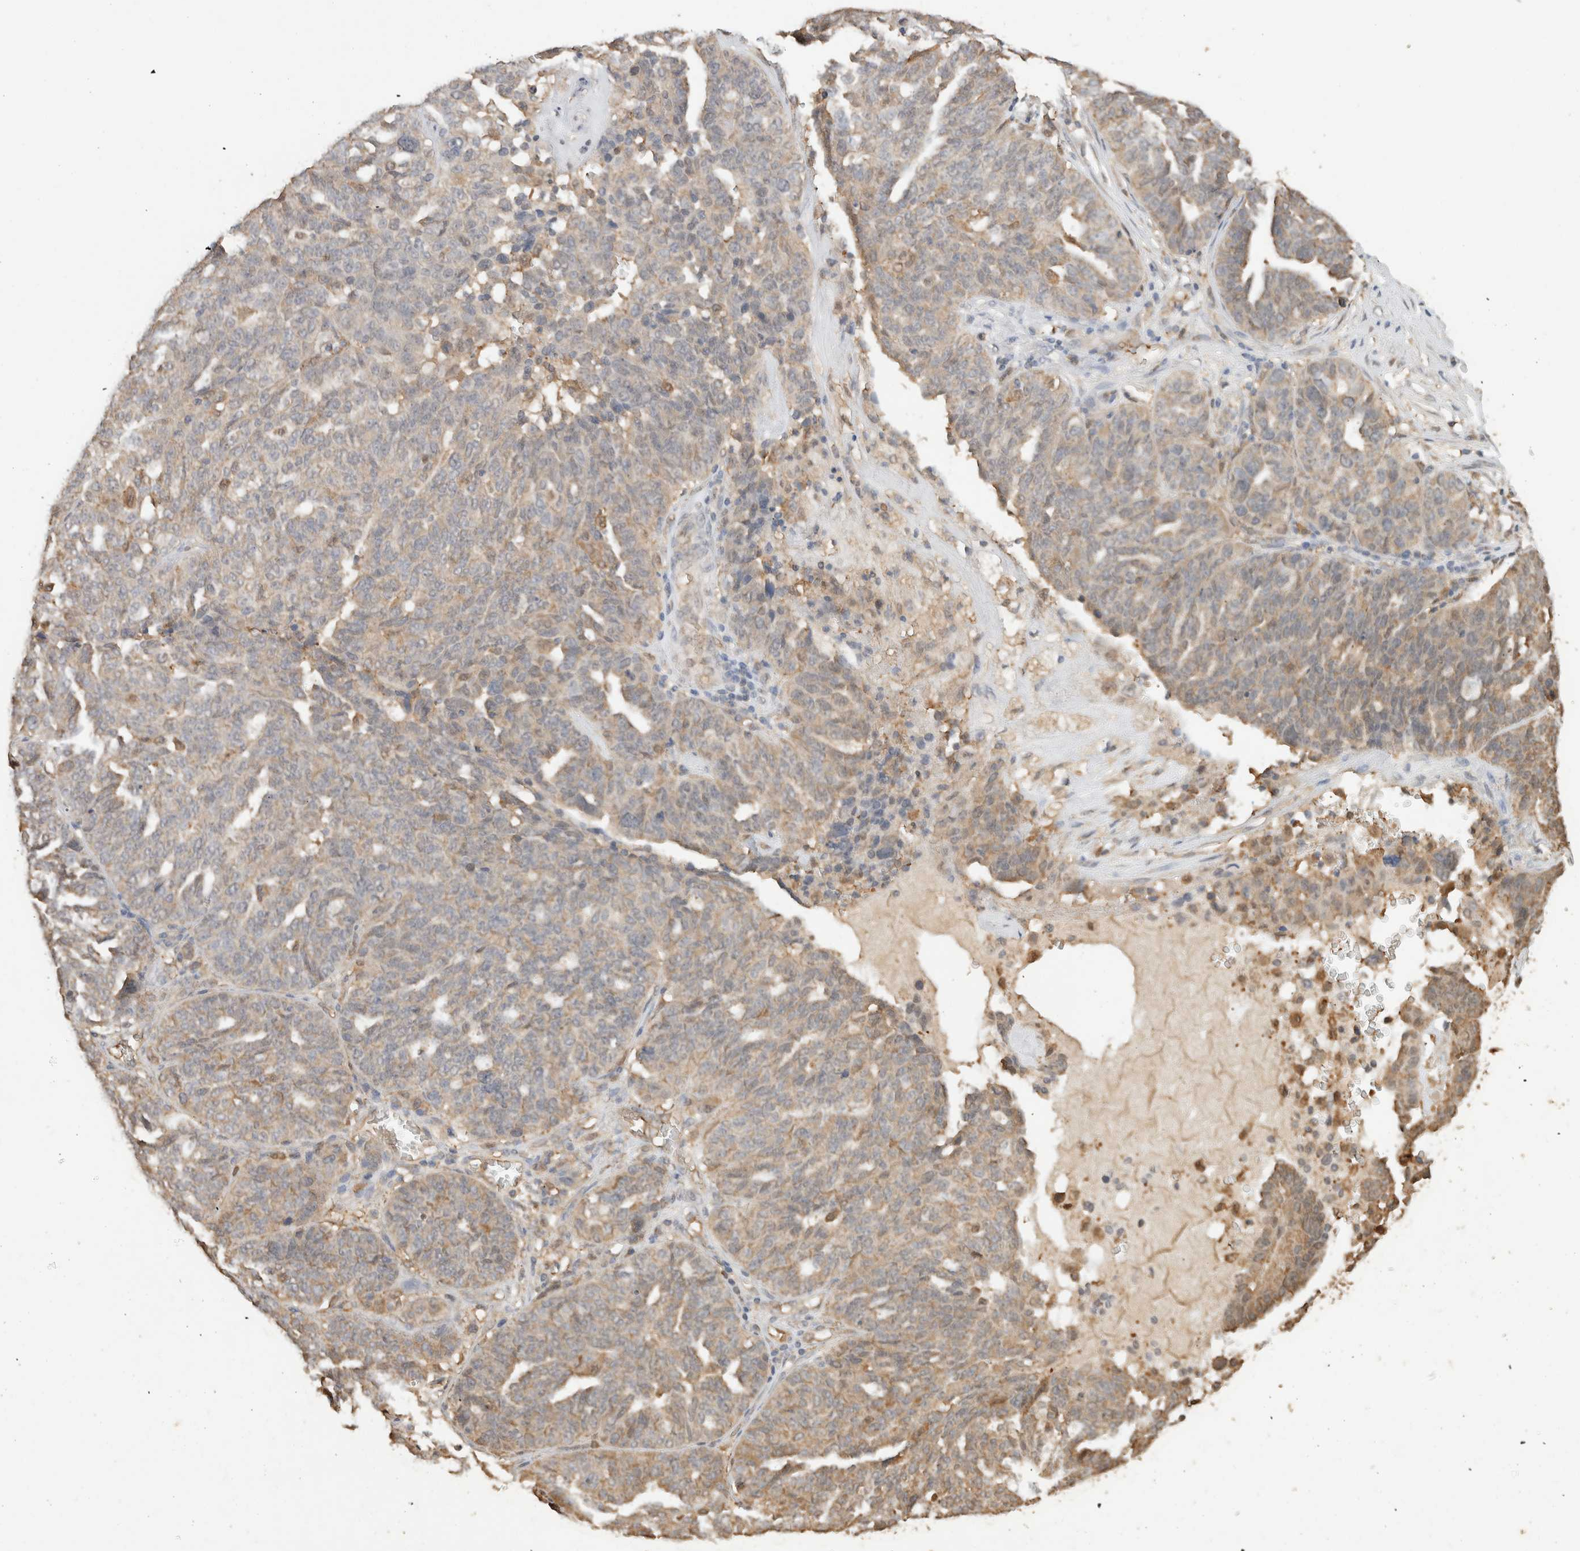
{"staining": {"intensity": "weak", "quantity": "25%-75%", "location": "cytoplasmic/membranous"}, "tissue": "ovarian cancer", "cell_type": "Tumor cells", "image_type": "cancer", "snomed": [{"axis": "morphology", "description": "Cystadenocarcinoma, serous, NOS"}, {"axis": "topography", "description": "Ovary"}], "caption": "A brown stain highlights weak cytoplasmic/membranous positivity of a protein in serous cystadenocarcinoma (ovarian) tumor cells. (Stains: DAB in brown, nuclei in blue, Microscopy: brightfield microscopy at high magnification).", "gene": "YWHAH", "patient": {"sex": "female", "age": 59}}